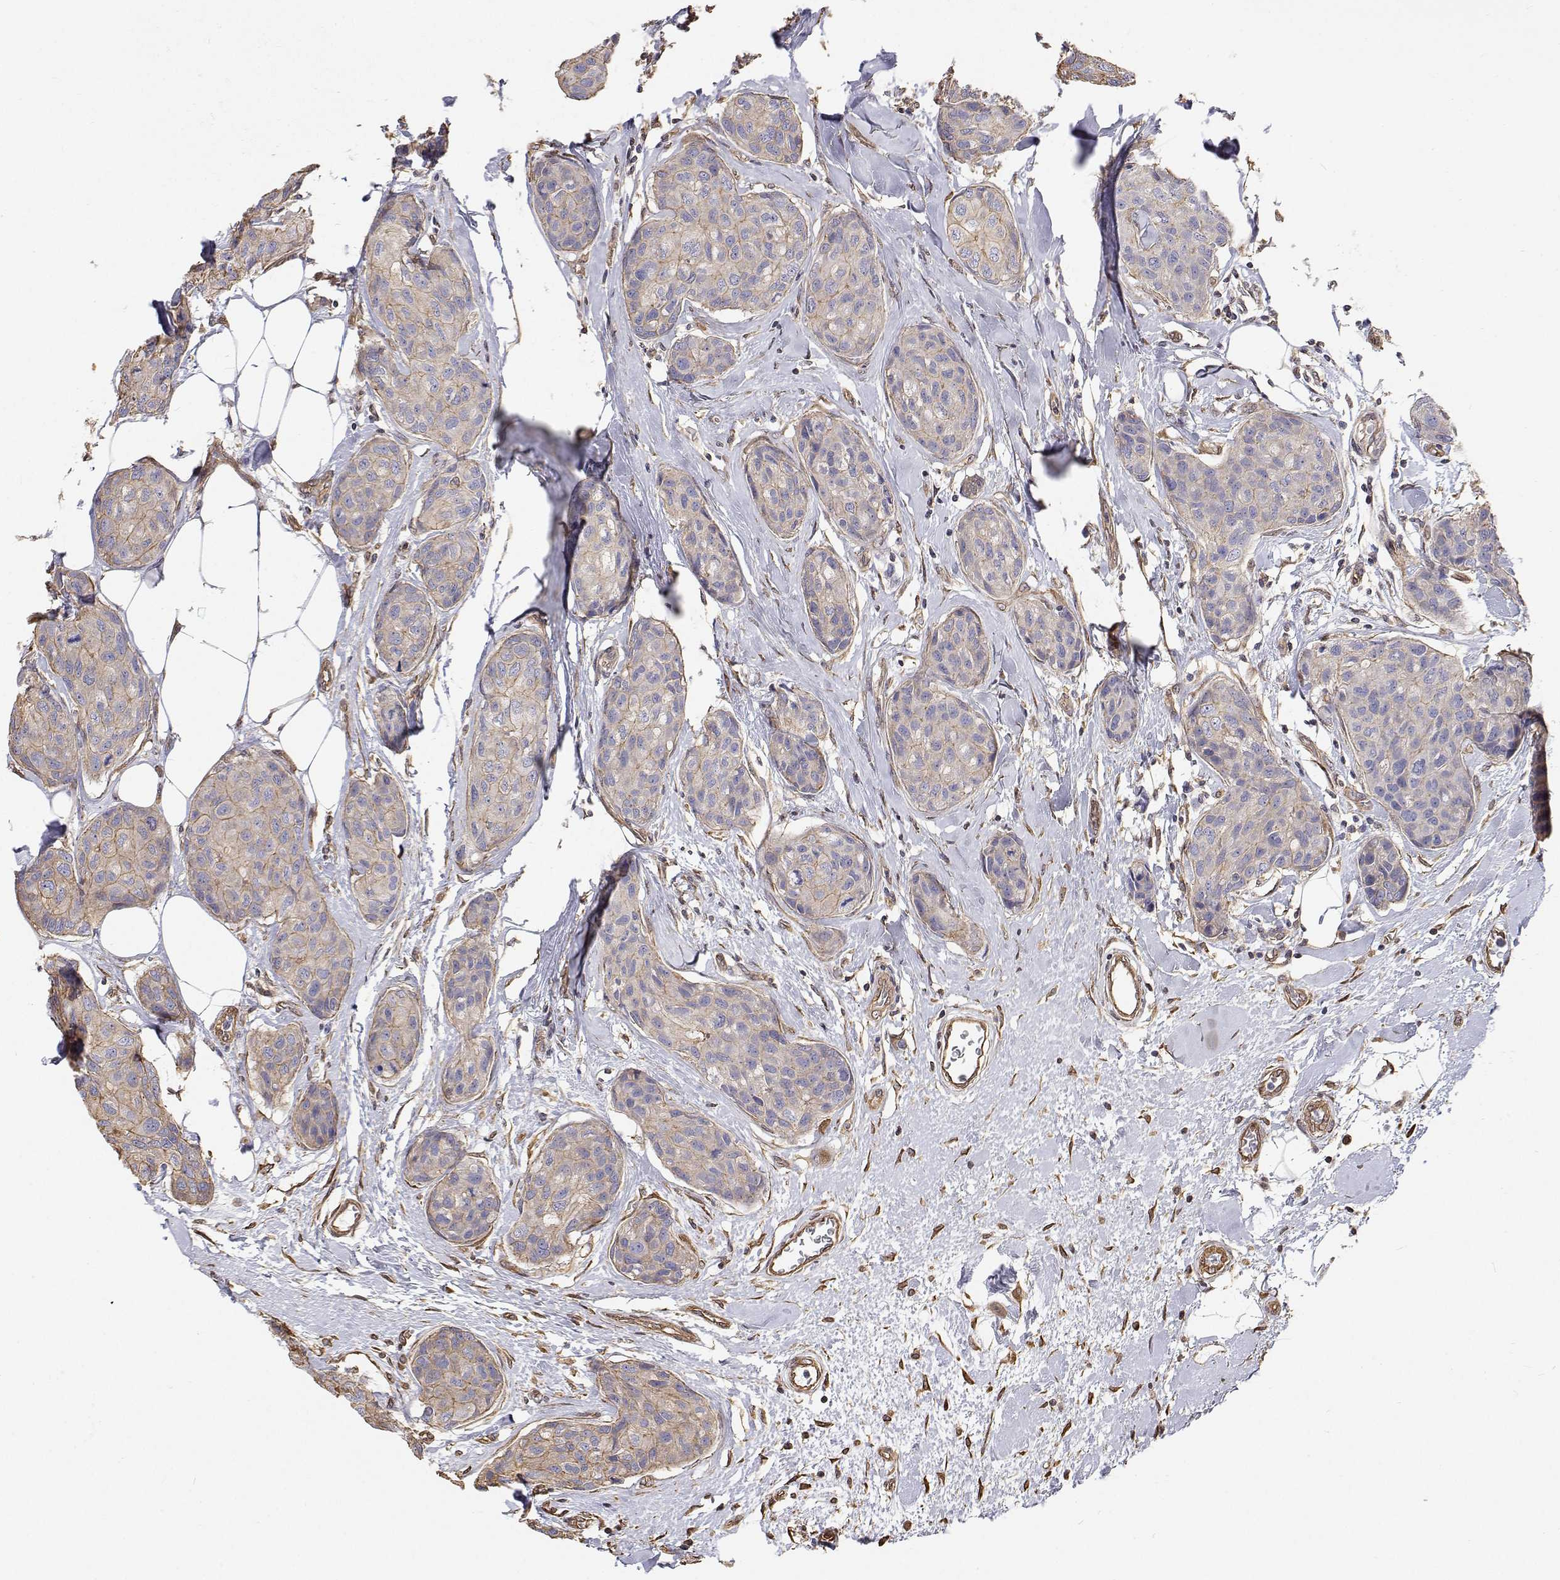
{"staining": {"intensity": "weak", "quantity": "<25%", "location": "cytoplasmic/membranous"}, "tissue": "breast cancer", "cell_type": "Tumor cells", "image_type": "cancer", "snomed": [{"axis": "morphology", "description": "Duct carcinoma"}, {"axis": "topography", "description": "Breast"}], "caption": "An immunohistochemistry (IHC) photomicrograph of breast cancer is shown. There is no staining in tumor cells of breast cancer.", "gene": "GSDMA", "patient": {"sex": "female", "age": 80}}